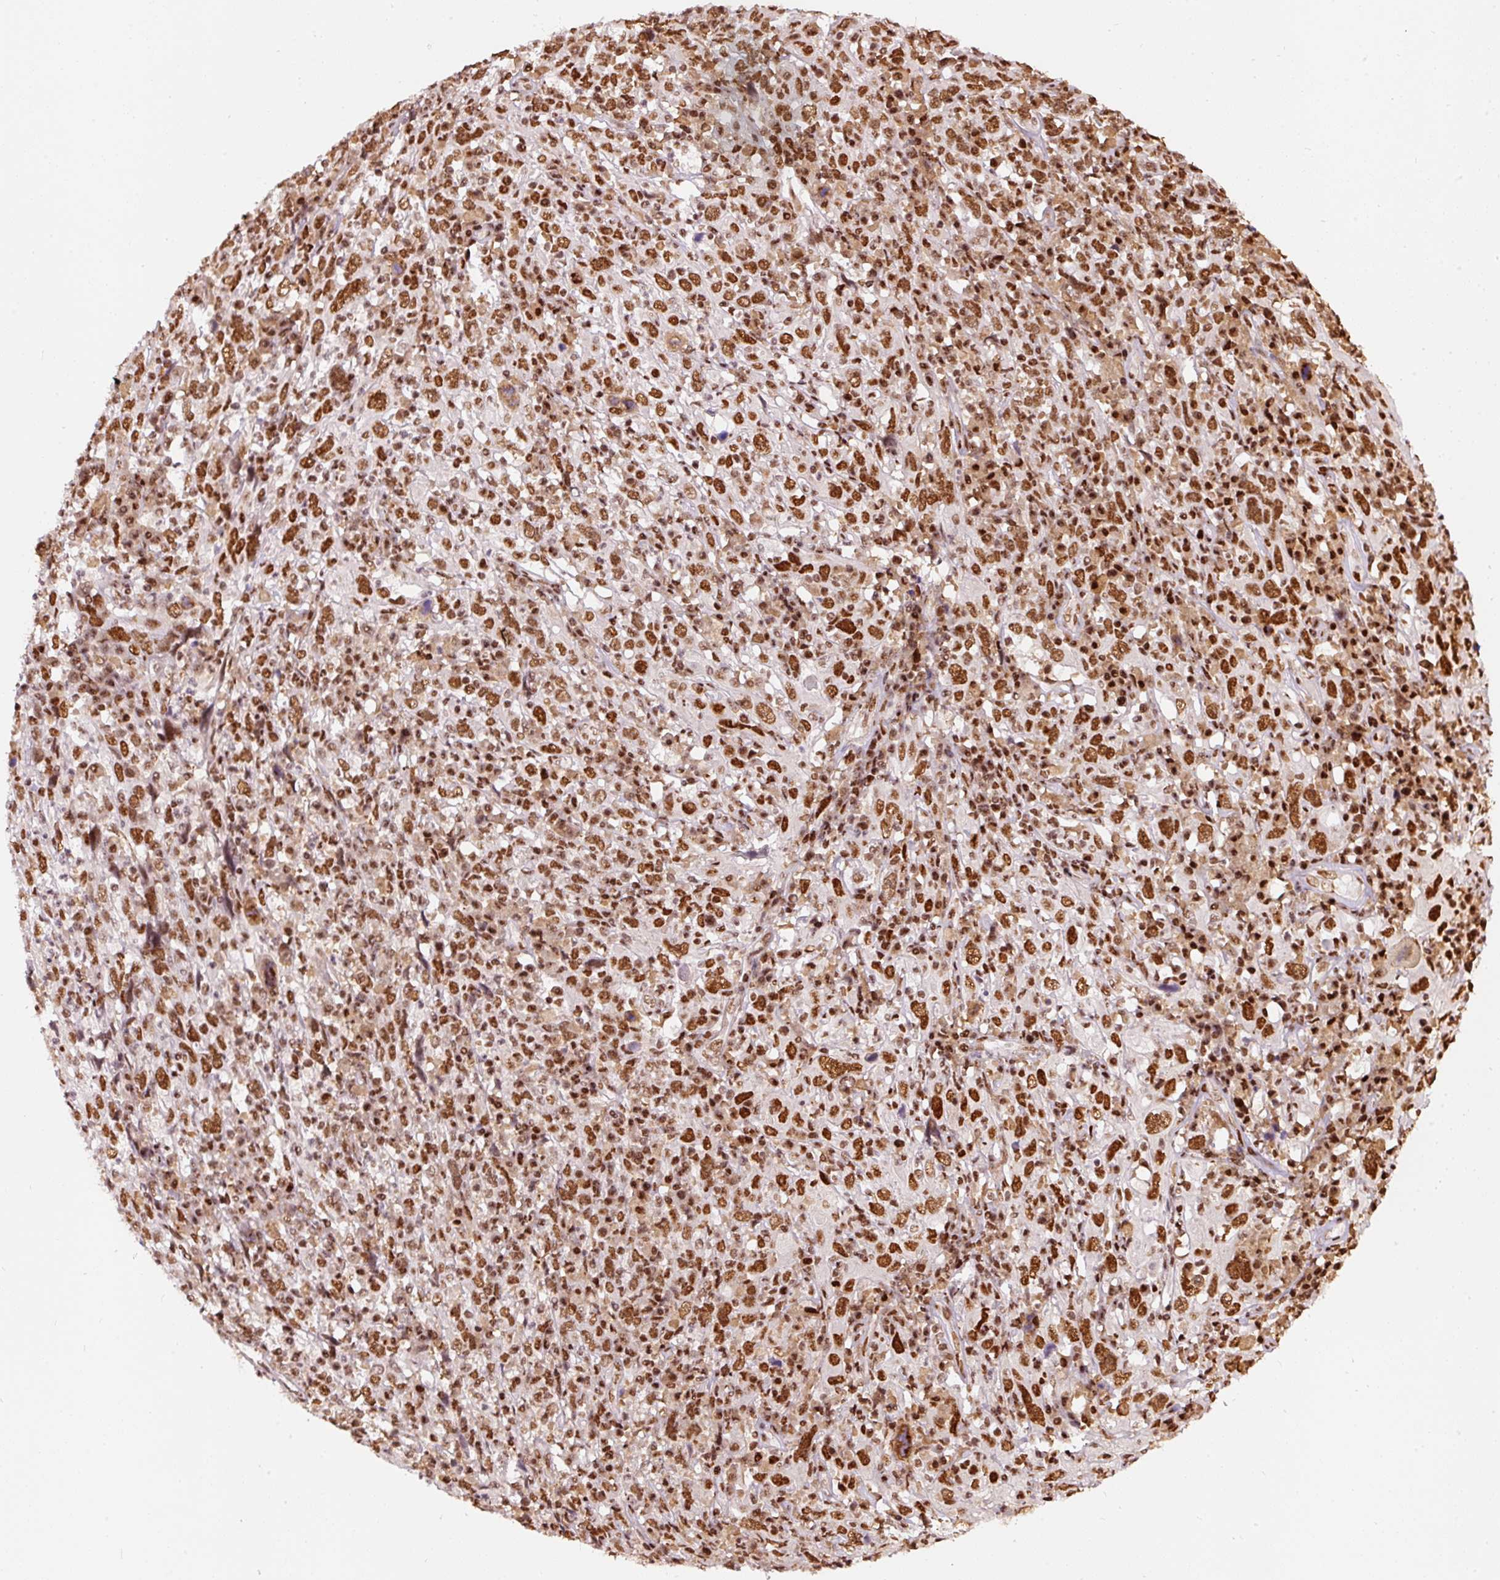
{"staining": {"intensity": "strong", "quantity": ">75%", "location": "nuclear"}, "tissue": "cervical cancer", "cell_type": "Tumor cells", "image_type": "cancer", "snomed": [{"axis": "morphology", "description": "Squamous cell carcinoma, NOS"}, {"axis": "topography", "description": "Cervix"}], "caption": "Immunohistochemical staining of human cervical cancer shows high levels of strong nuclear protein positivity in about >75% of tumor cells.", "gene": "HNRNPC", "patient": {"sex": "female", "age": 46}}